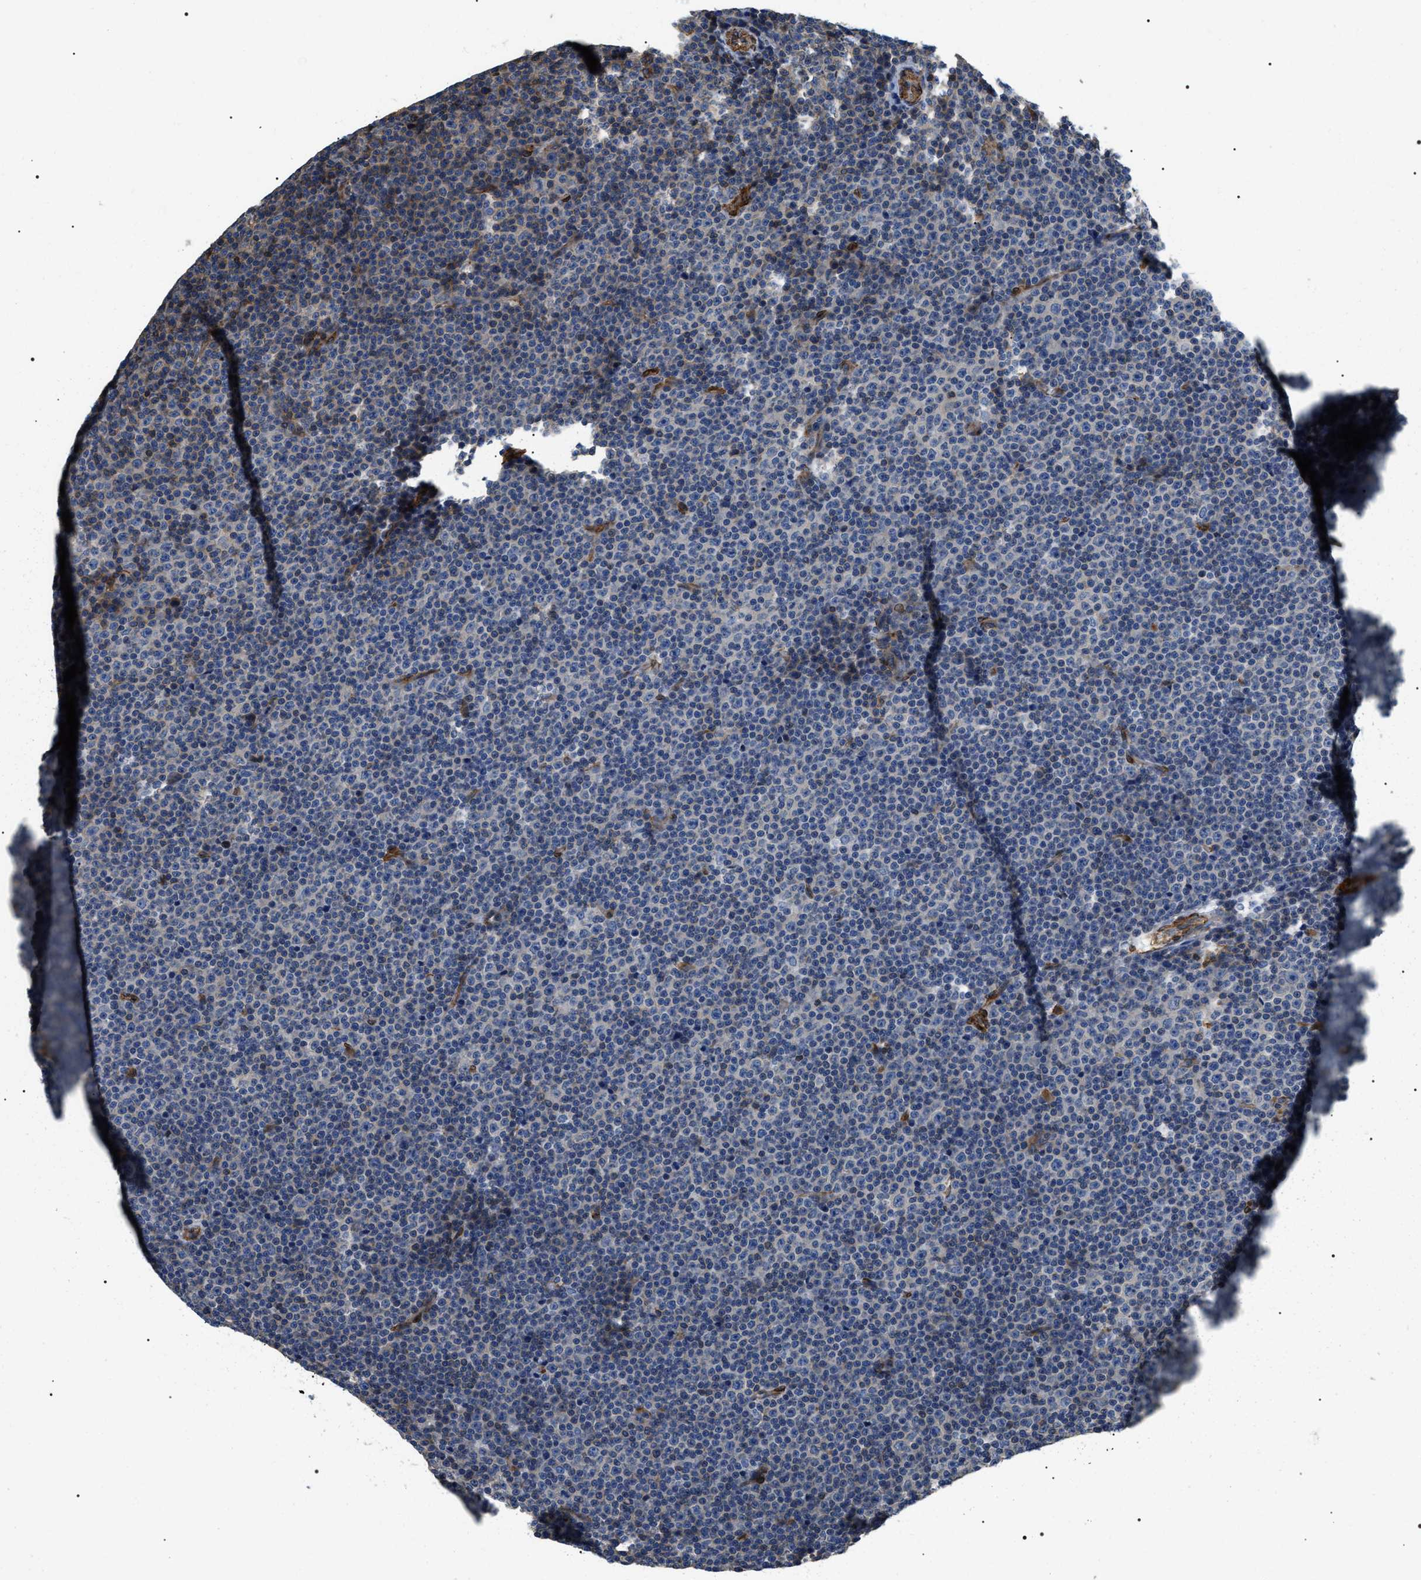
{"staining": {"intensity": "negative", "quantity": "none", "location": "none"}, "tissue": "lymphoma", "cell_type": "Tumor cells", "image_type": "cancer", "snomed": [{"axis": "morphology", "description": "Malignant lymphoma, non-Hodgkin's type, Low grade"}, {"axis": "topography", "description": "Lymph node"}], "caption": "This is an immunohistochemistry (IHC) histopathology image of human lymphoma. There is no expression in tumor cells.", "gene": "ZC3HAV1L", "patient": {"sex": "female", "age": 67}}